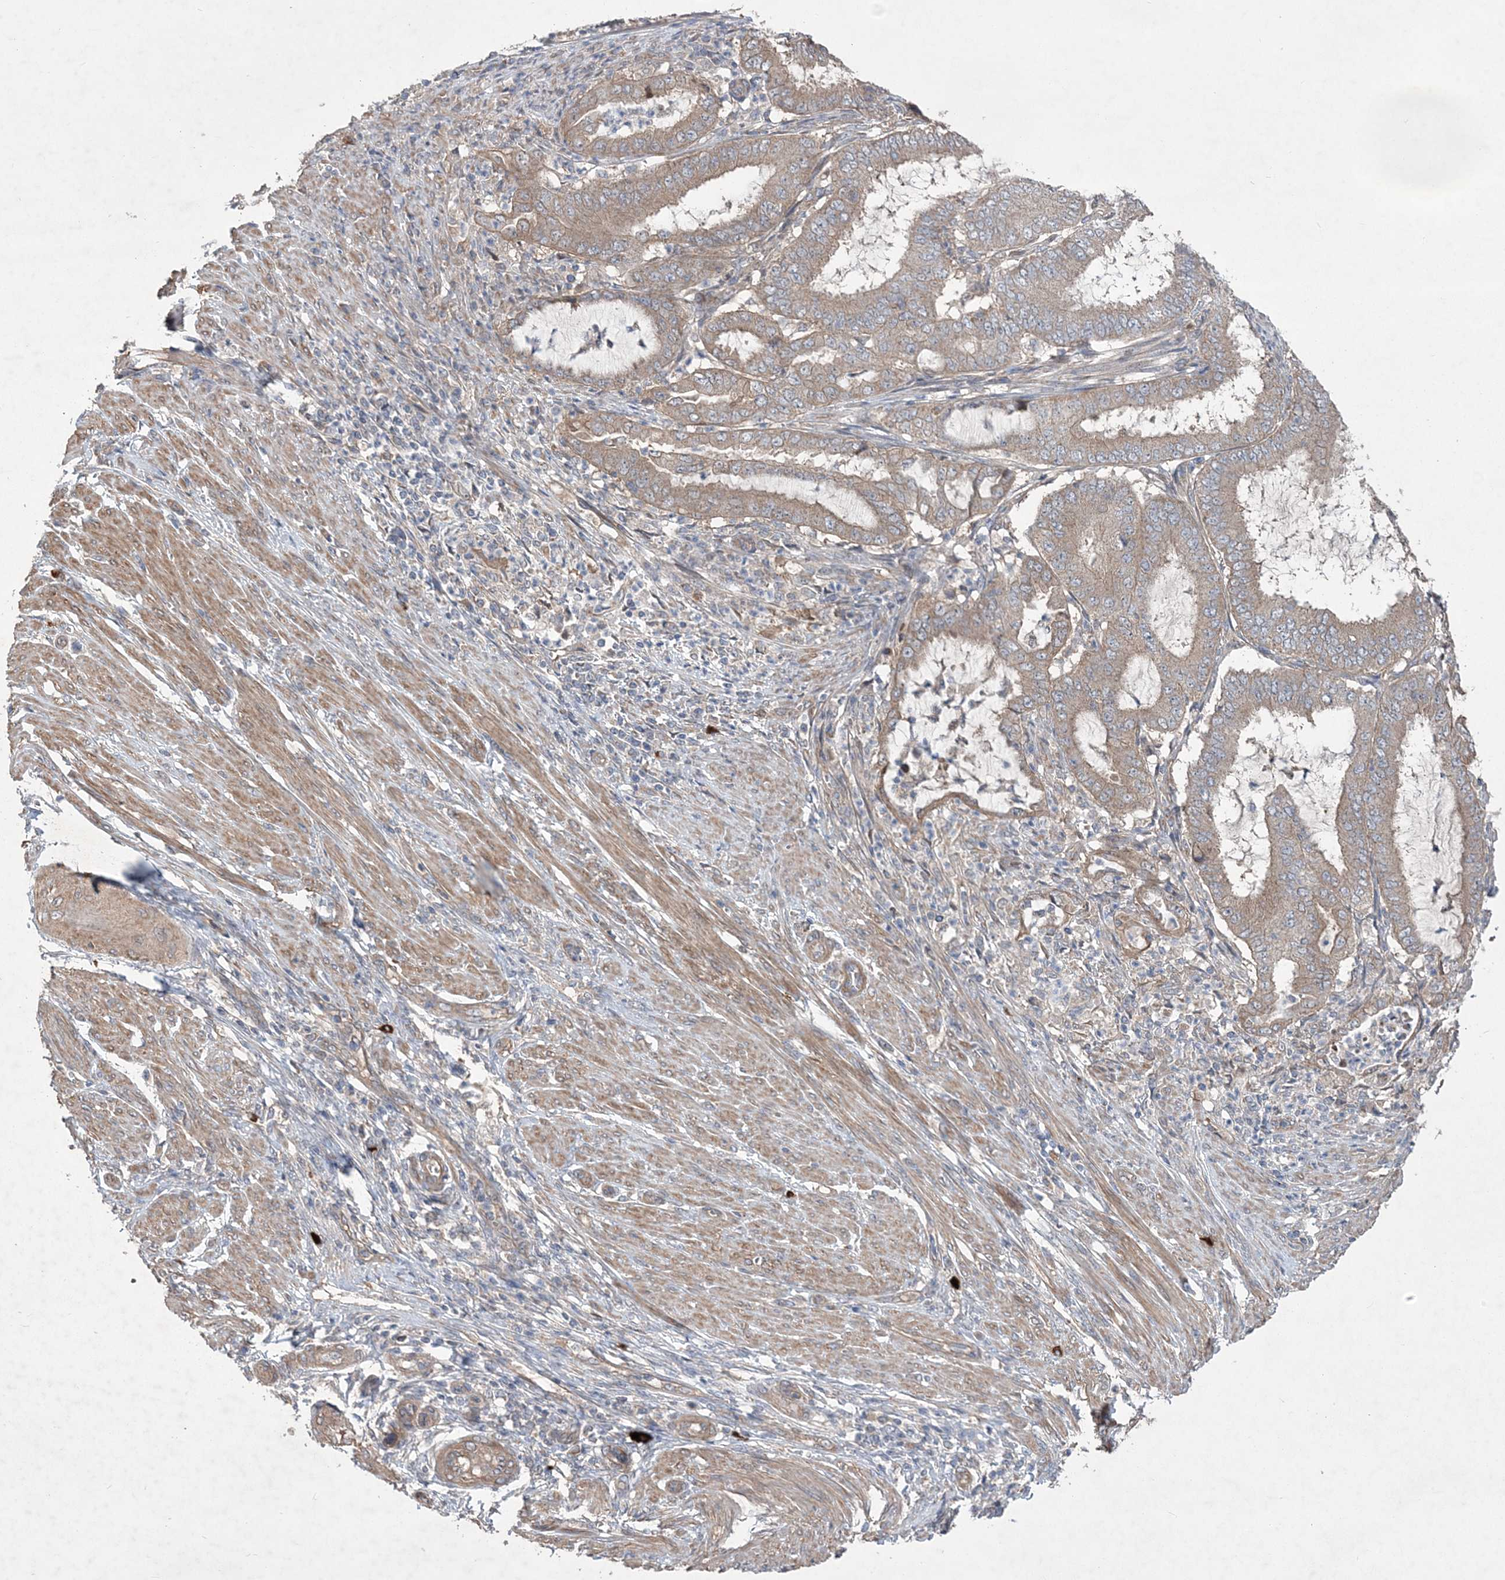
{"staining": {"intensity": "weak", "quantity": ">75%", "location": "cytoplasmic/membranous"}, "tissue": "endometrial cancer", "cell_type": "Tumor cells", "image_type": "cancer", "snomed": [{"axis": "morphology", "description": "Adenocarcinoma, NOS"}, {"axis": "topography", "description": "Endometrium"}], "caption": "Adenocarcinoma (endometrial) stained with immunohistochemistry demonstrates weak cytoplasmic/membranous positivity in approximately >75% of tumor cells.", "gene": "MTRF1L", "patient": {"sex": "female", "age": 51}}